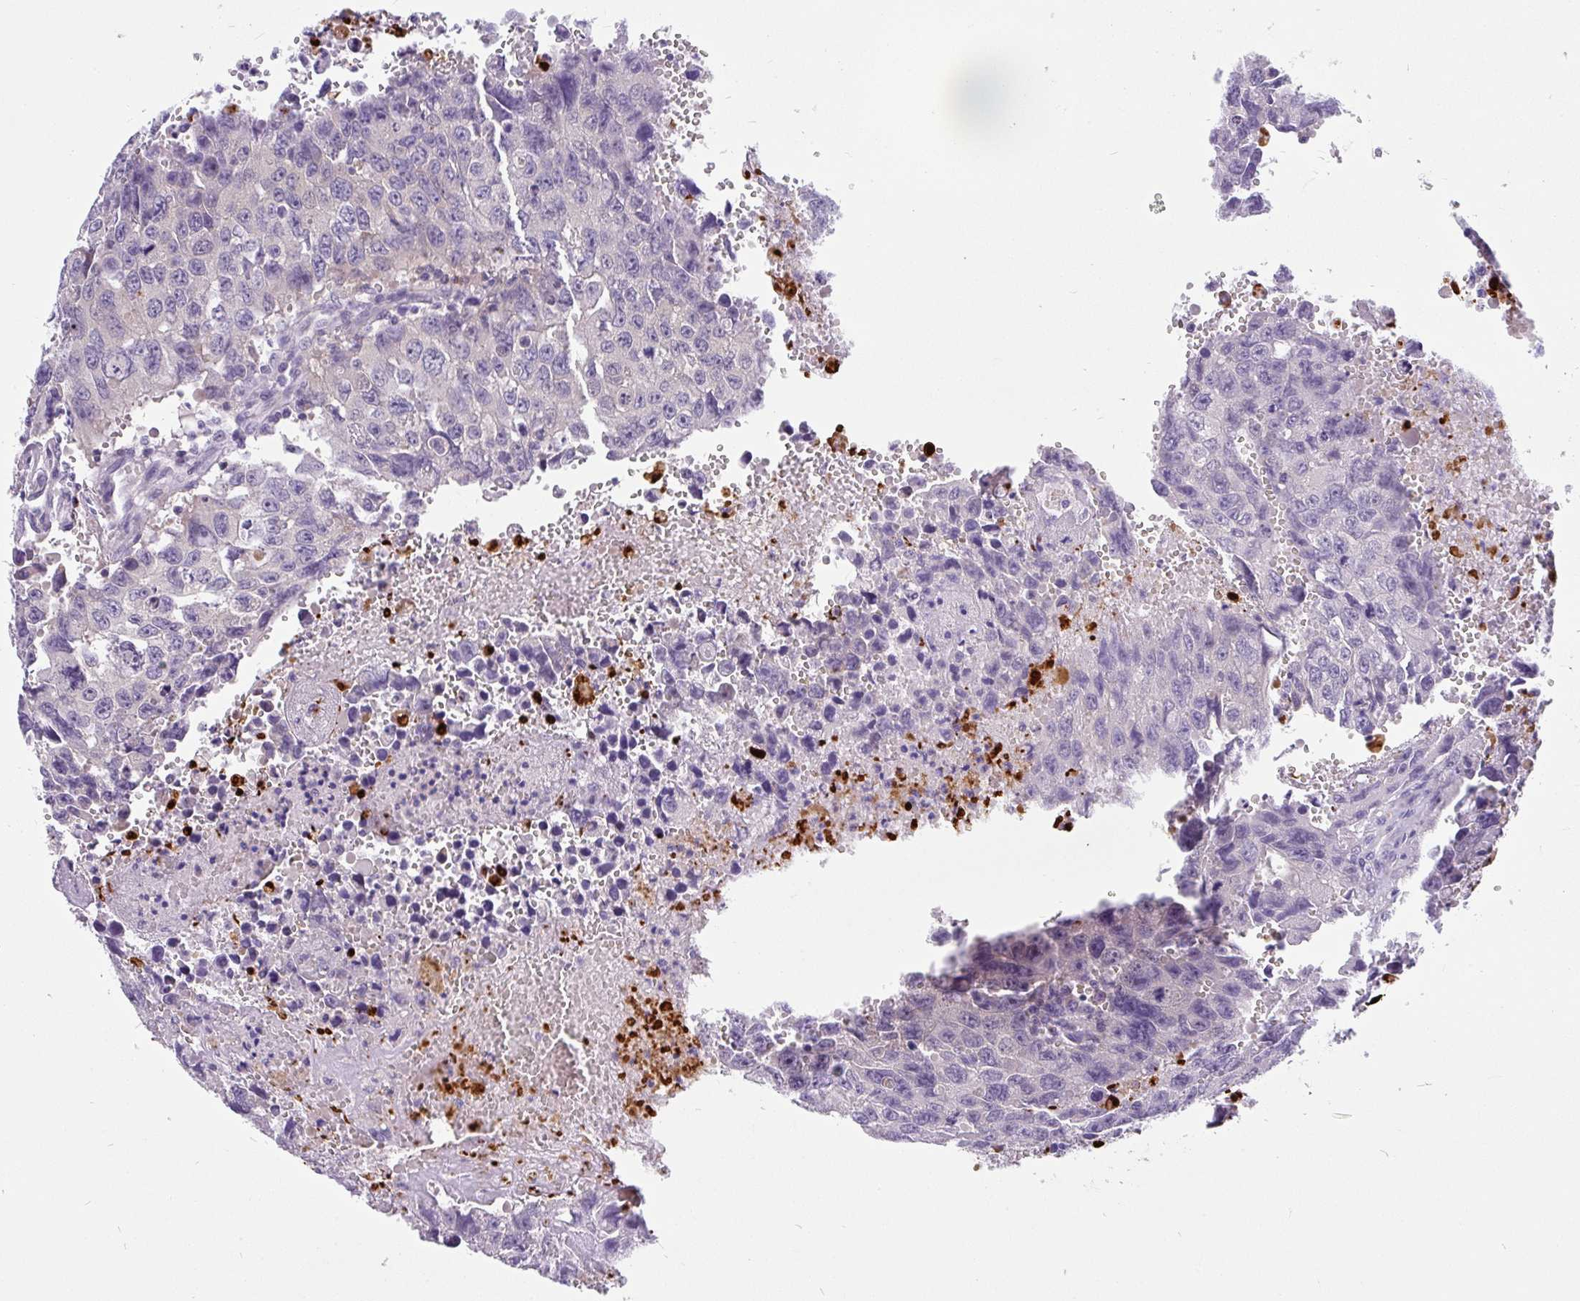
{"staining": {"intensity": "negative", "quantity": "none", "location": "none"}, "tissue": "testis cancer", "cell_type": "Tumor cells", "image_type": "cancer", "snomed": [{"axis": "morphology", "description": "Seminoma, NOS"}, {"axis": "topography", "description": "Testis"}], "caption": "Seminoma (testis) stained for a protein using IHC displays no positivity tumor cells.", "gene": "KIAA2013", "patient": {"sex": "male", "age": 26}}